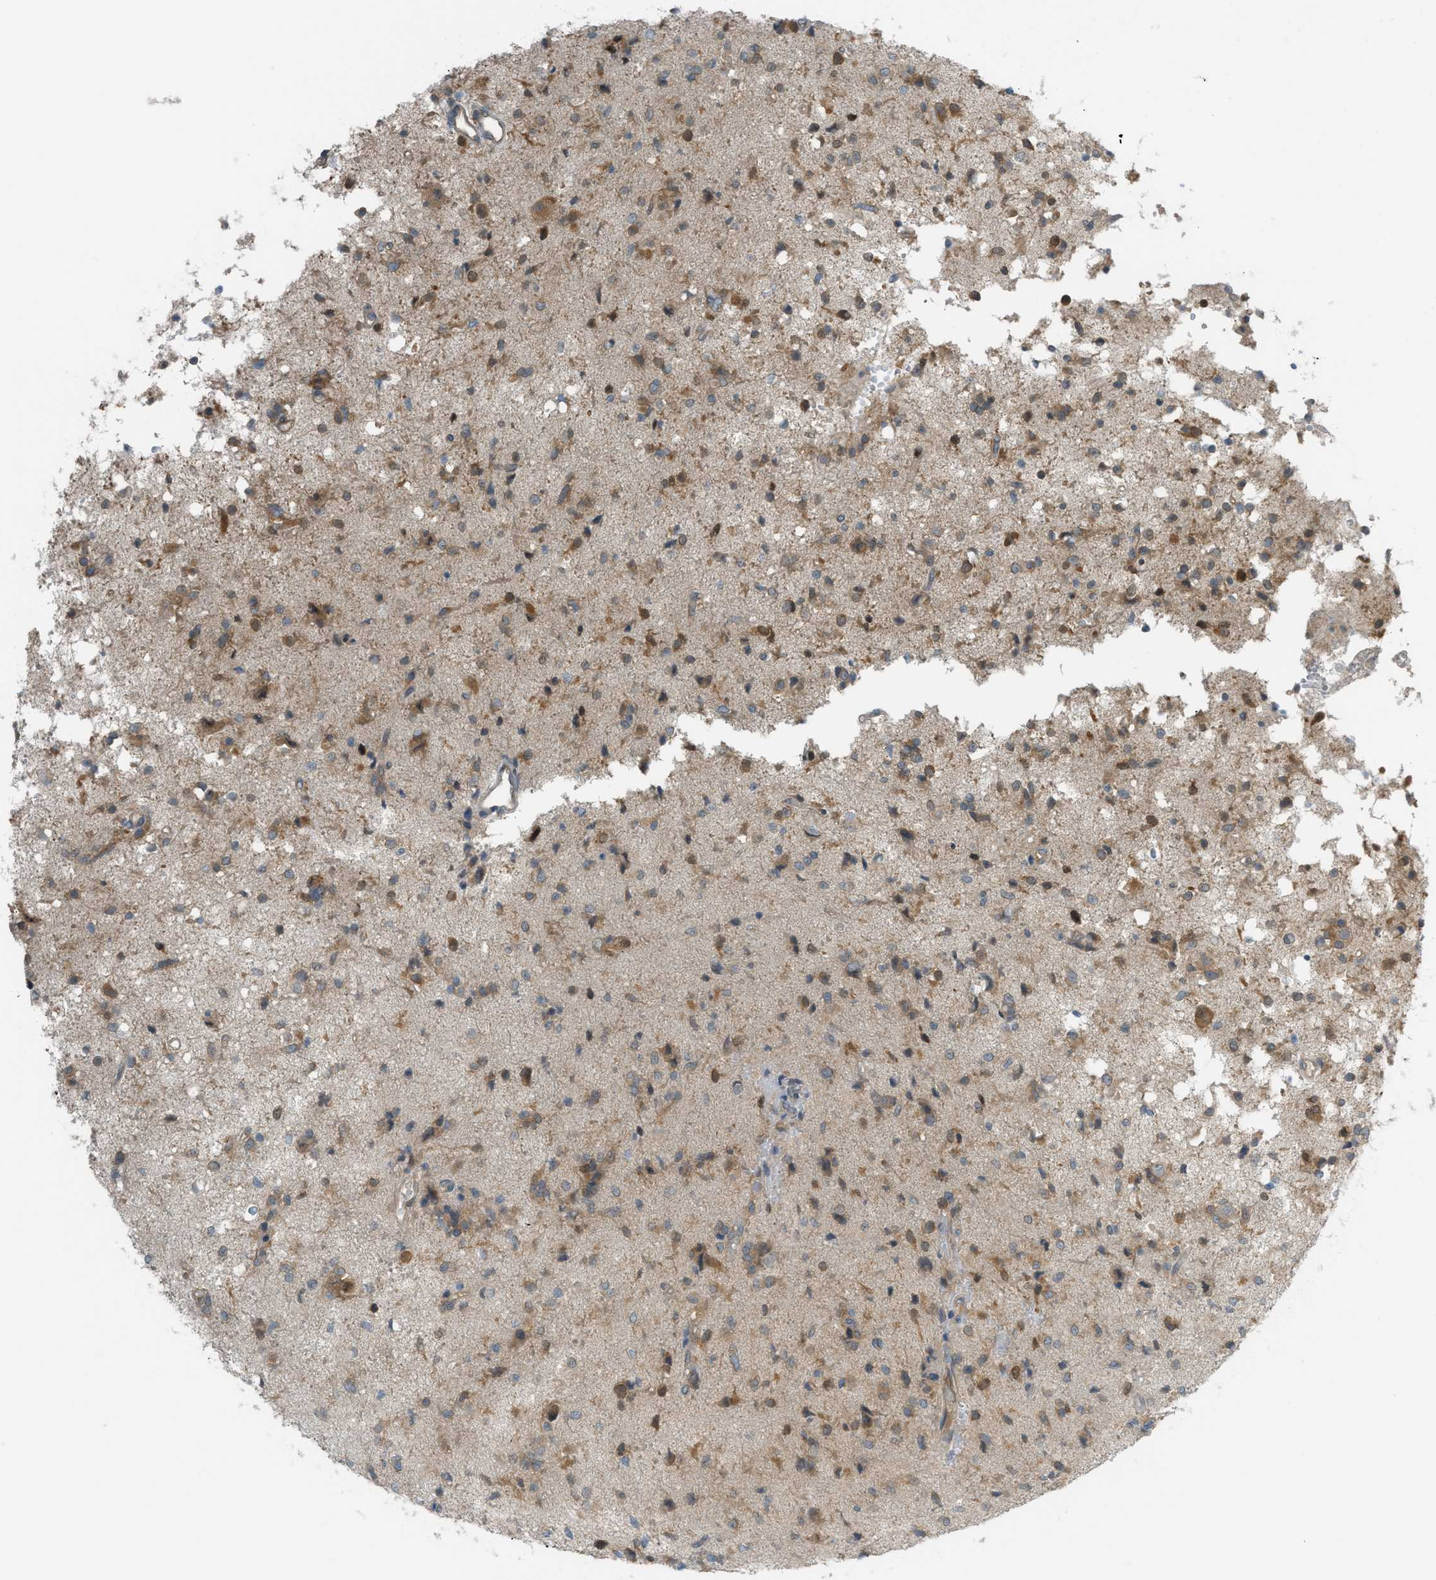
{"staining": {"intensity": "moderate", "quantity": ">75%", "location": "cytoplasmic/membranous"}, "tissue": "glioma", "cell_type": "Tumor cells", "image_type": "cancer", "snomed": [{"axis": "morphology", "description": "Glioma, malignant, High grade"}, {"axis": "topography", "description": "Brain"}], "caption": "Immunohistochemistry (IHC) staining of glioma, which exhibits medium levels of moderate cytoplasmic/membranous staining in about >75% of tumor cells indicating moderate cytoplasmic/membranous protein staining. The staining was performed using DAB (brown) for protein detection and nuclei were counterstained in hematoxylin (blue).", "gene": "DYRK1A", "patient": {"sex": "female", "age": 59}}